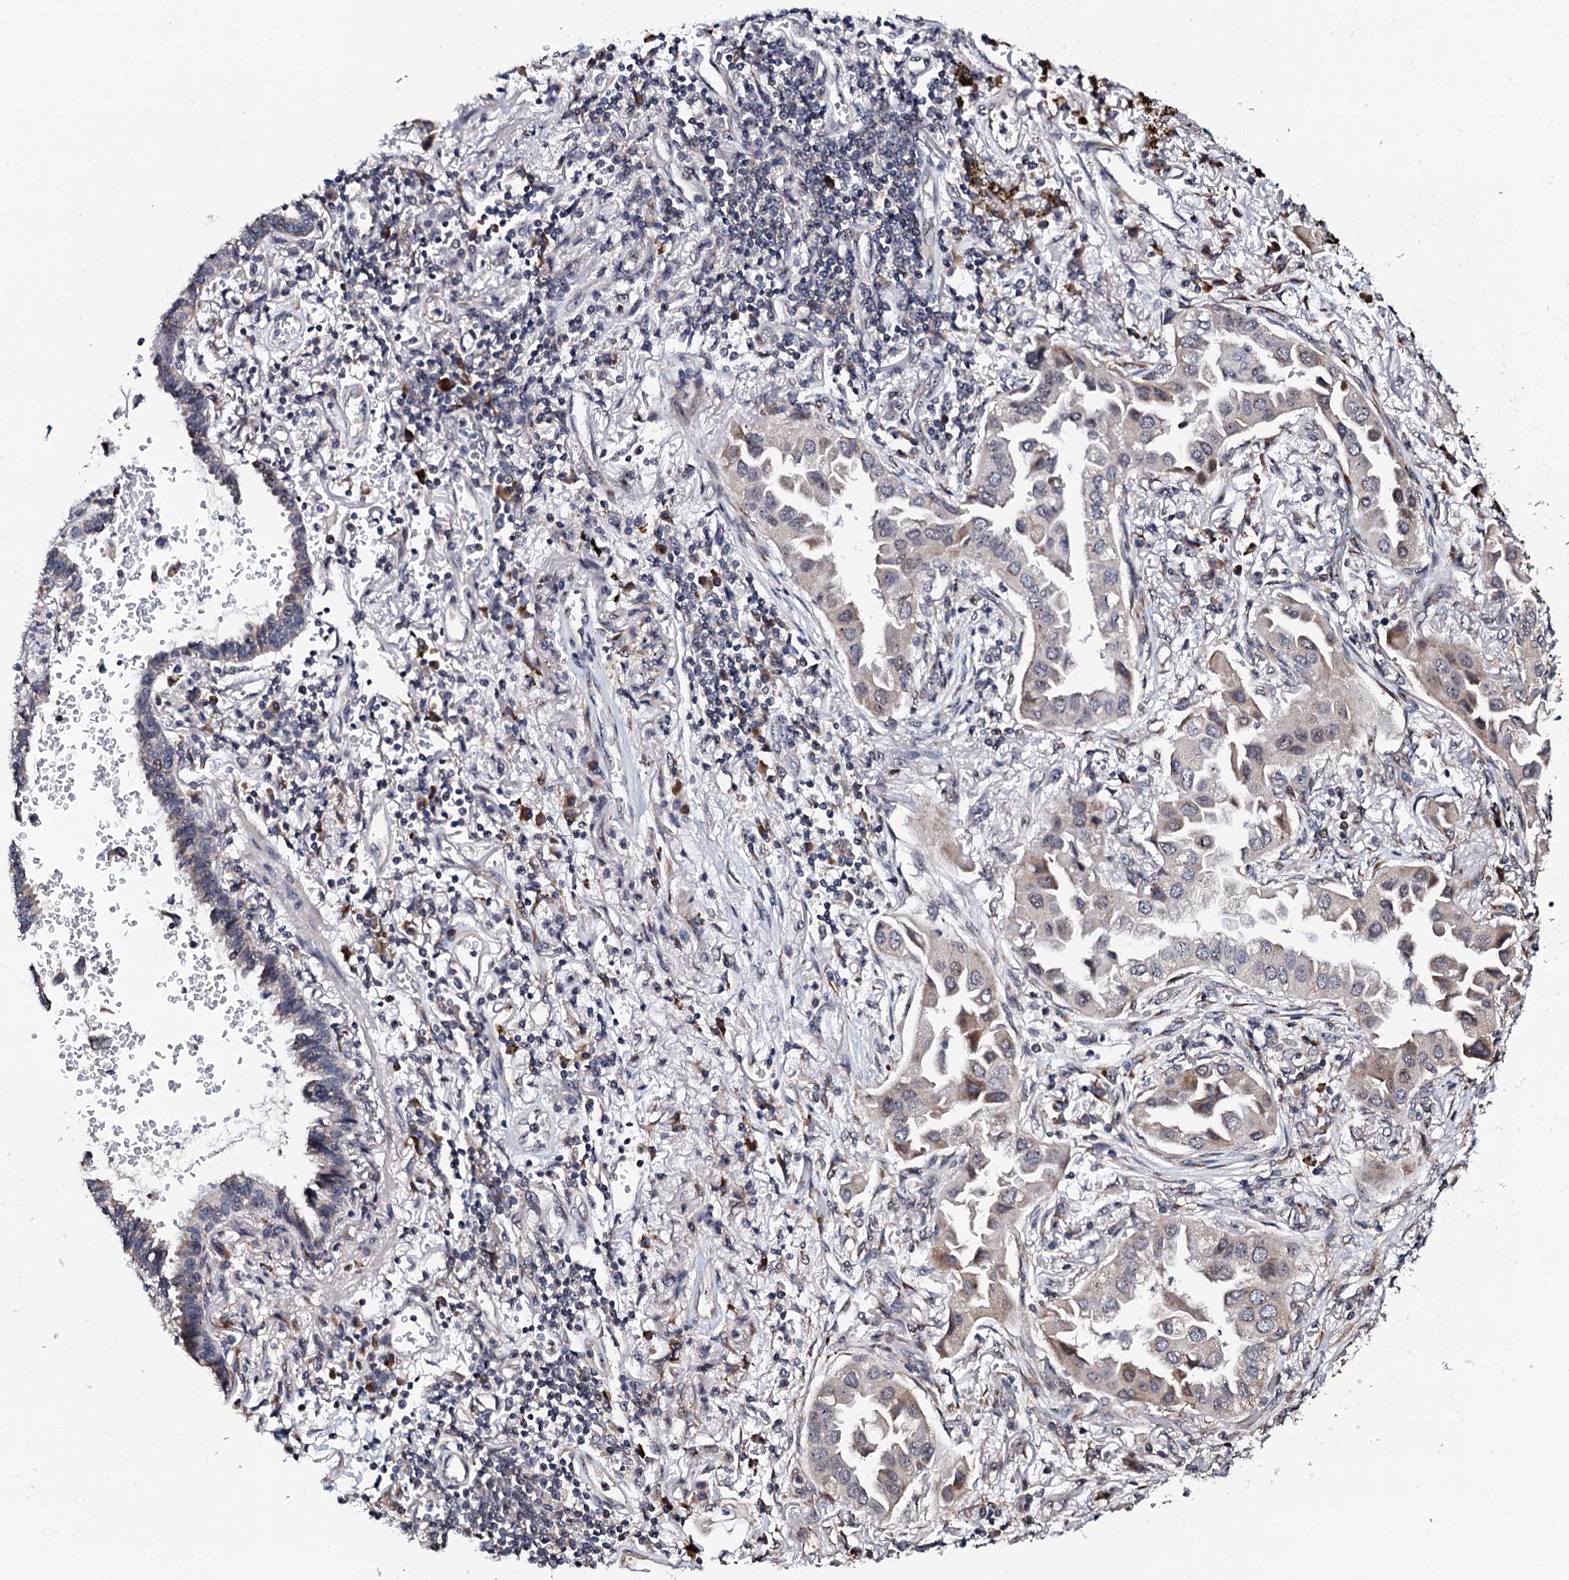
{"staining": {"intensity": "moderate", "quantity": "<25%", "location": "cytoplasmic/membranous"}, "tissue": "lung cancer", "cell_type": "Tumor cells", "image_type": "cancer", "snomed": [{"axis": "morphology", "description": "Adenocarcinoma, NOS"}, {"axis": "topography", "description": "Lung"}], "caption": "A brown stain labels moderate cytoplasmic/membranous positivity of a protein in lung cancer (adenocarcinoma) tumor cells.", "gene": "FAM111A", "patient": {"sex": "female", "age": 76}}